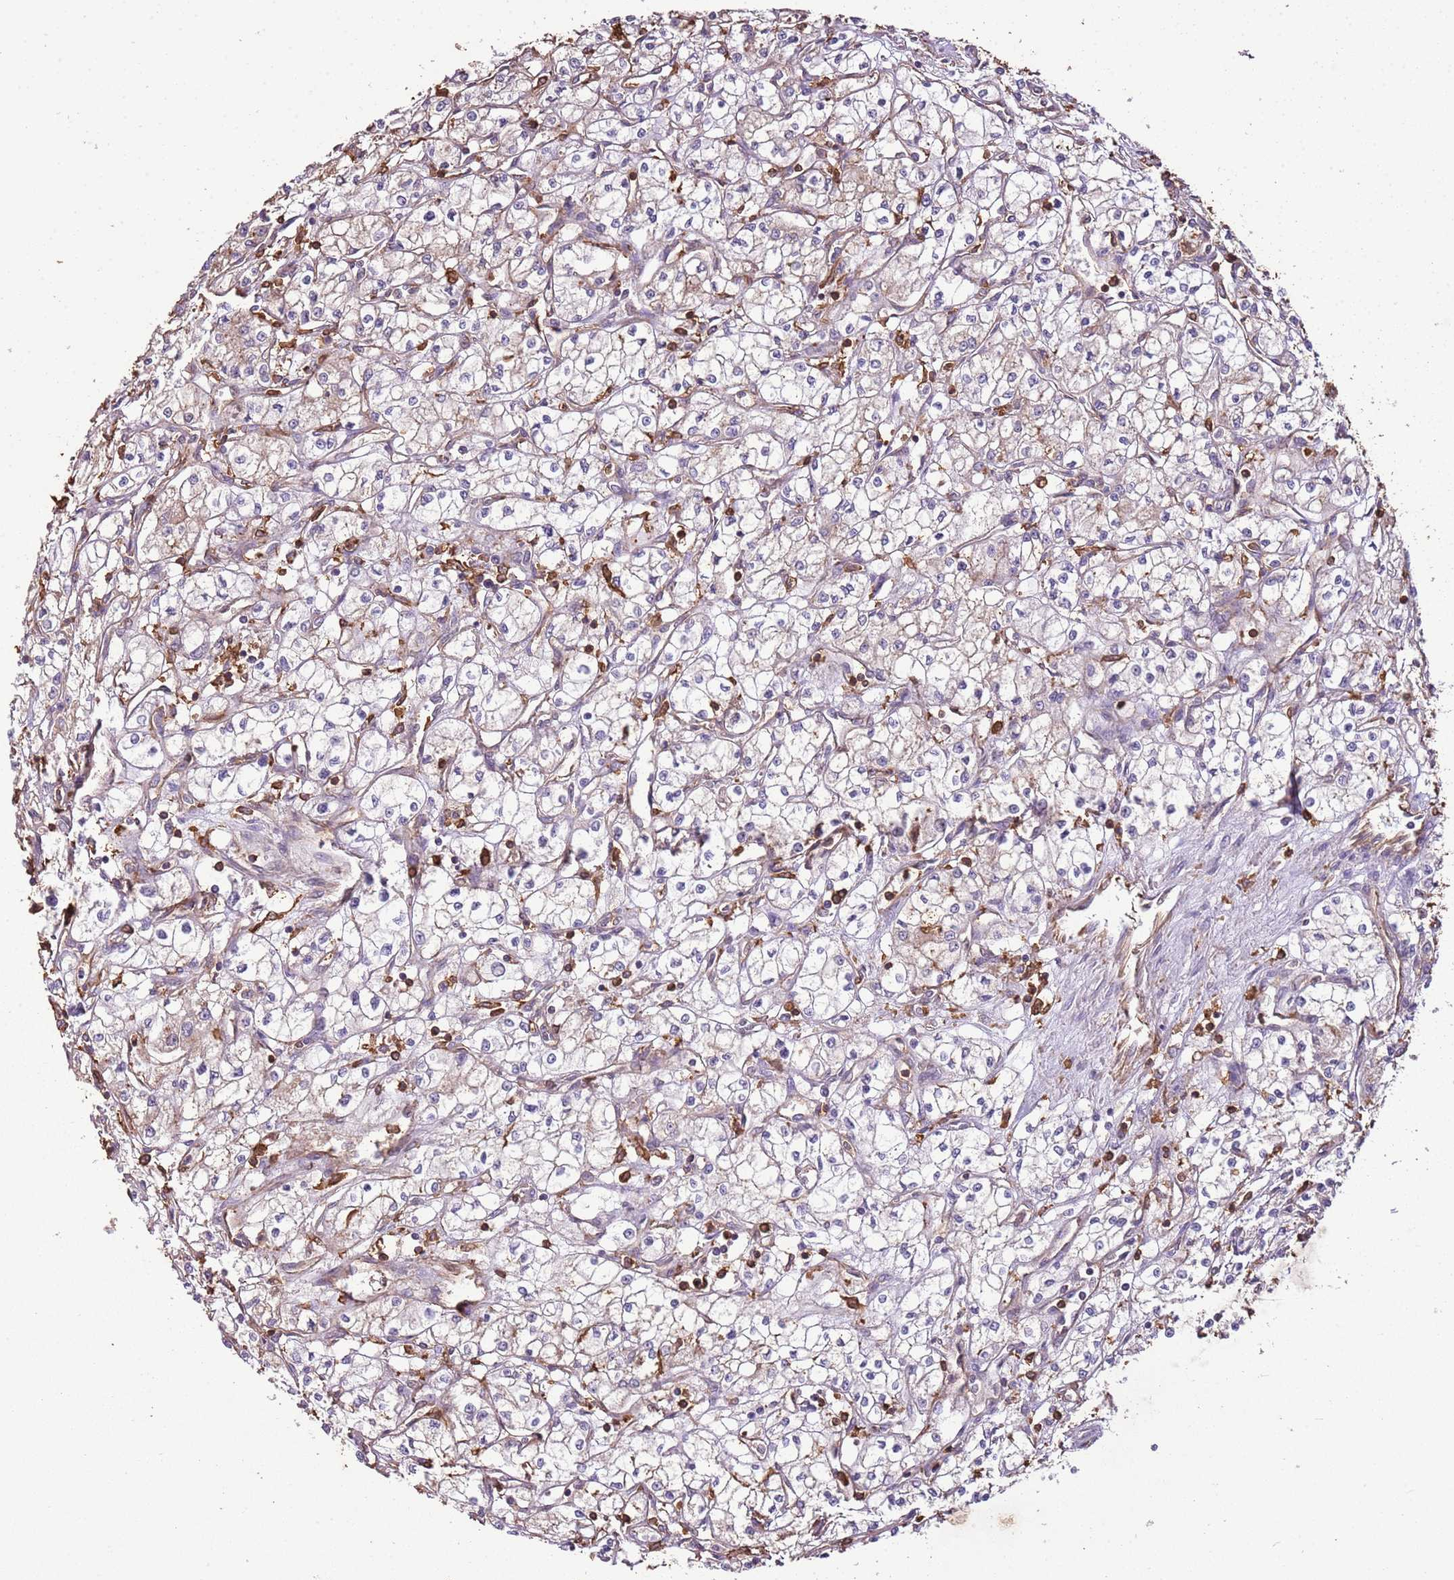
{"staining": {"intensity": "negative", "quantity": "none", "location": "none"}, "tissue": "renal cancer", "cell_type": "Tumor cells", "image_type": "cancer", "snomed": [{"axis": "morphology", "description": "Adenocarcinoma, NOS"}, {"axis": "topography", "description": "Kidney"}], "caption": "This is an immunohistochemistry image of renal adenocarcinoma. There is no expression in tumor cells.", "gene": "ARL10", "patient": {"sex": "male", "age": 59}}